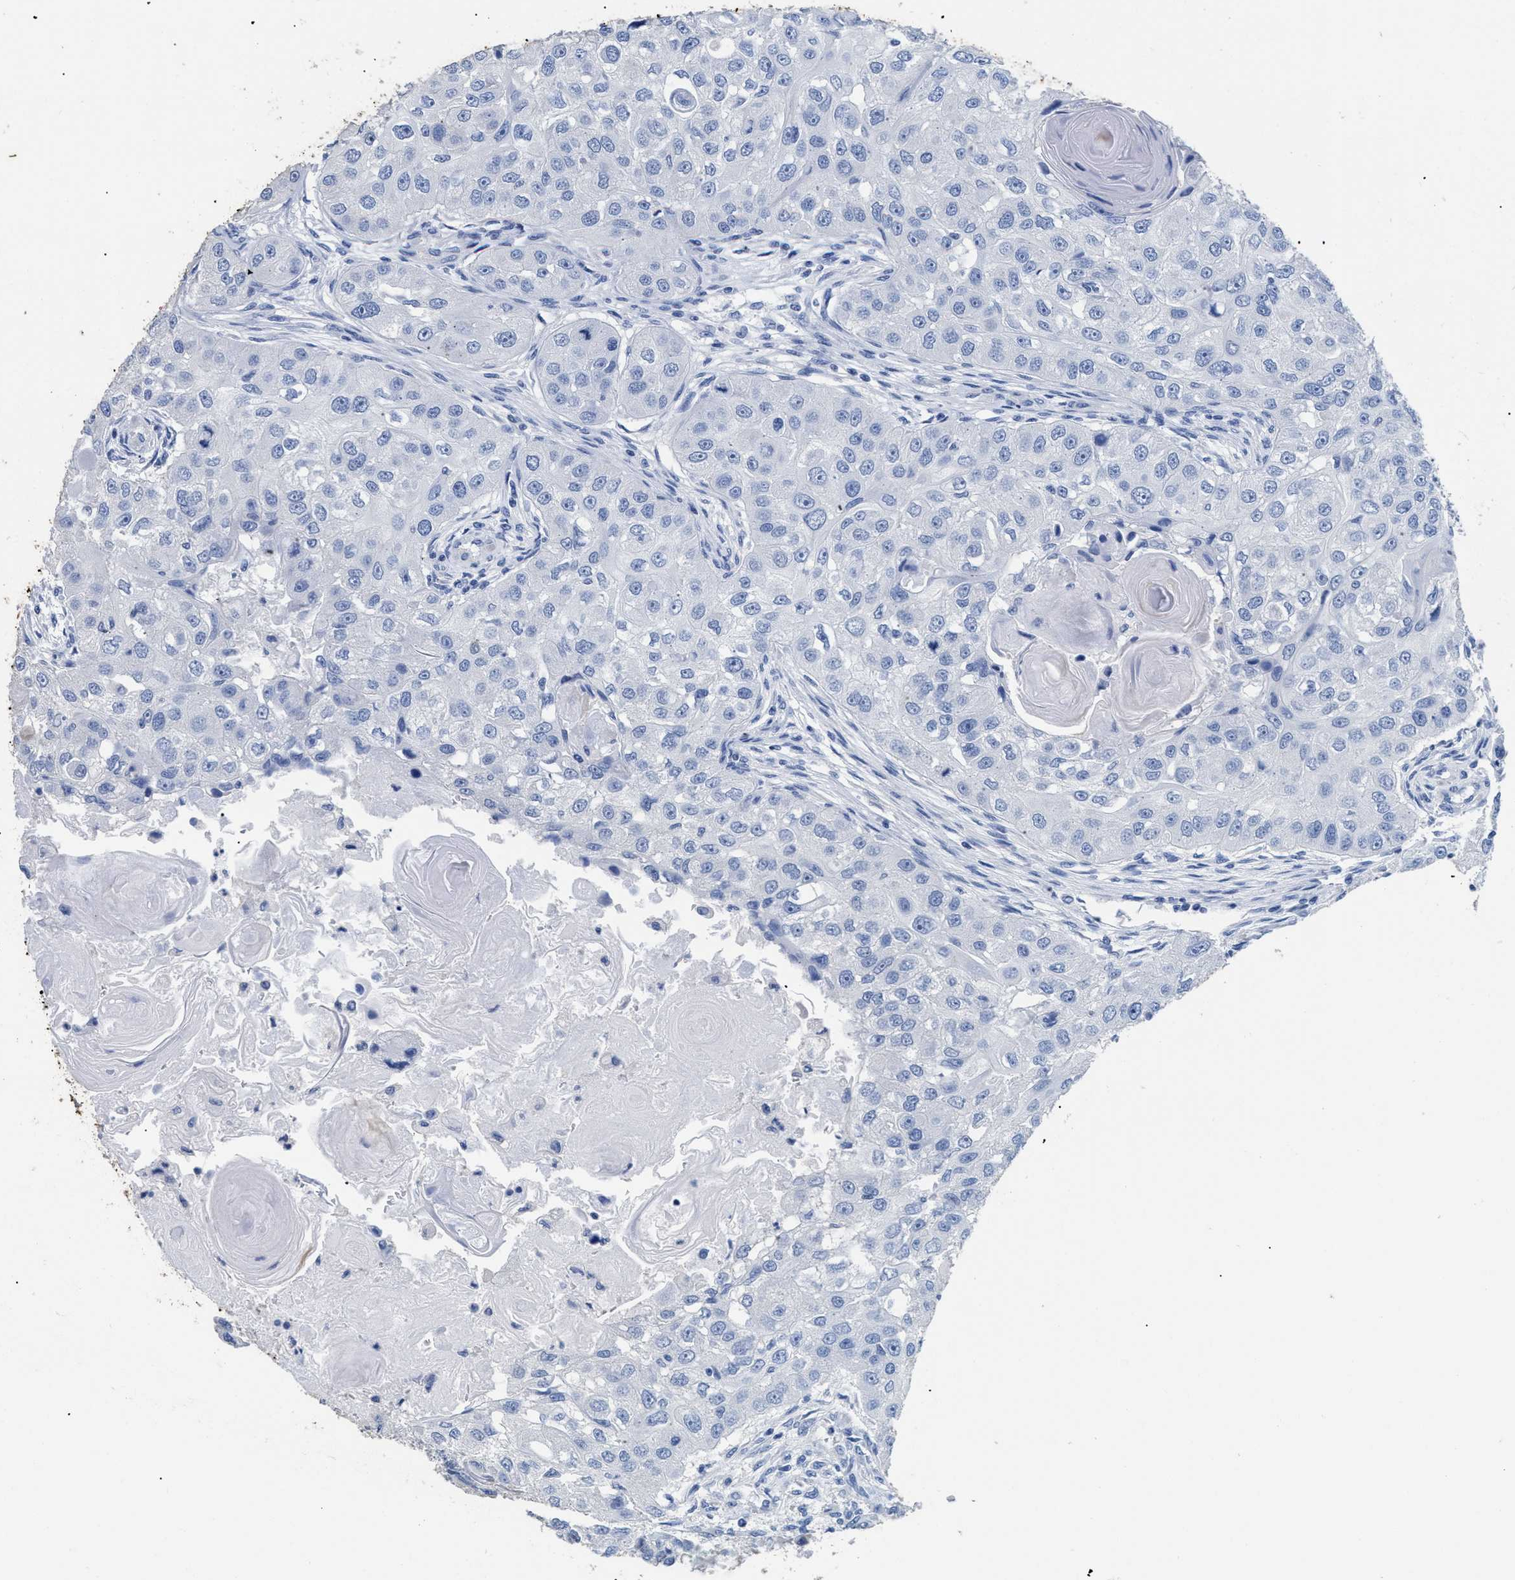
{"staining": {"intensity": "negative", "quantity": "none", "location": "none"}, "tissue": "head and neck cancer", "cell_type": "Tumor cells", "image_type": "cancer", "snomed": [{"axis": "morphology", "description": "Normal tissue, NOS"}, {"axis": "morphology", "description": "Squamous cell carcinoma, NOS"}, {"axis": "topography", "description": "Skeletal muscle"}, {"axis": "topography", "description": "Head-Neck"}], "caption": "The micrograph displays no significant expression in tumor cells of head and neck cancer (squamous cell carcinoma). (Immunohistochemistry, brightfield microscopy, high magnification).", "gene": "DLC1", "patient": {"sex": "male", "age": 51}}